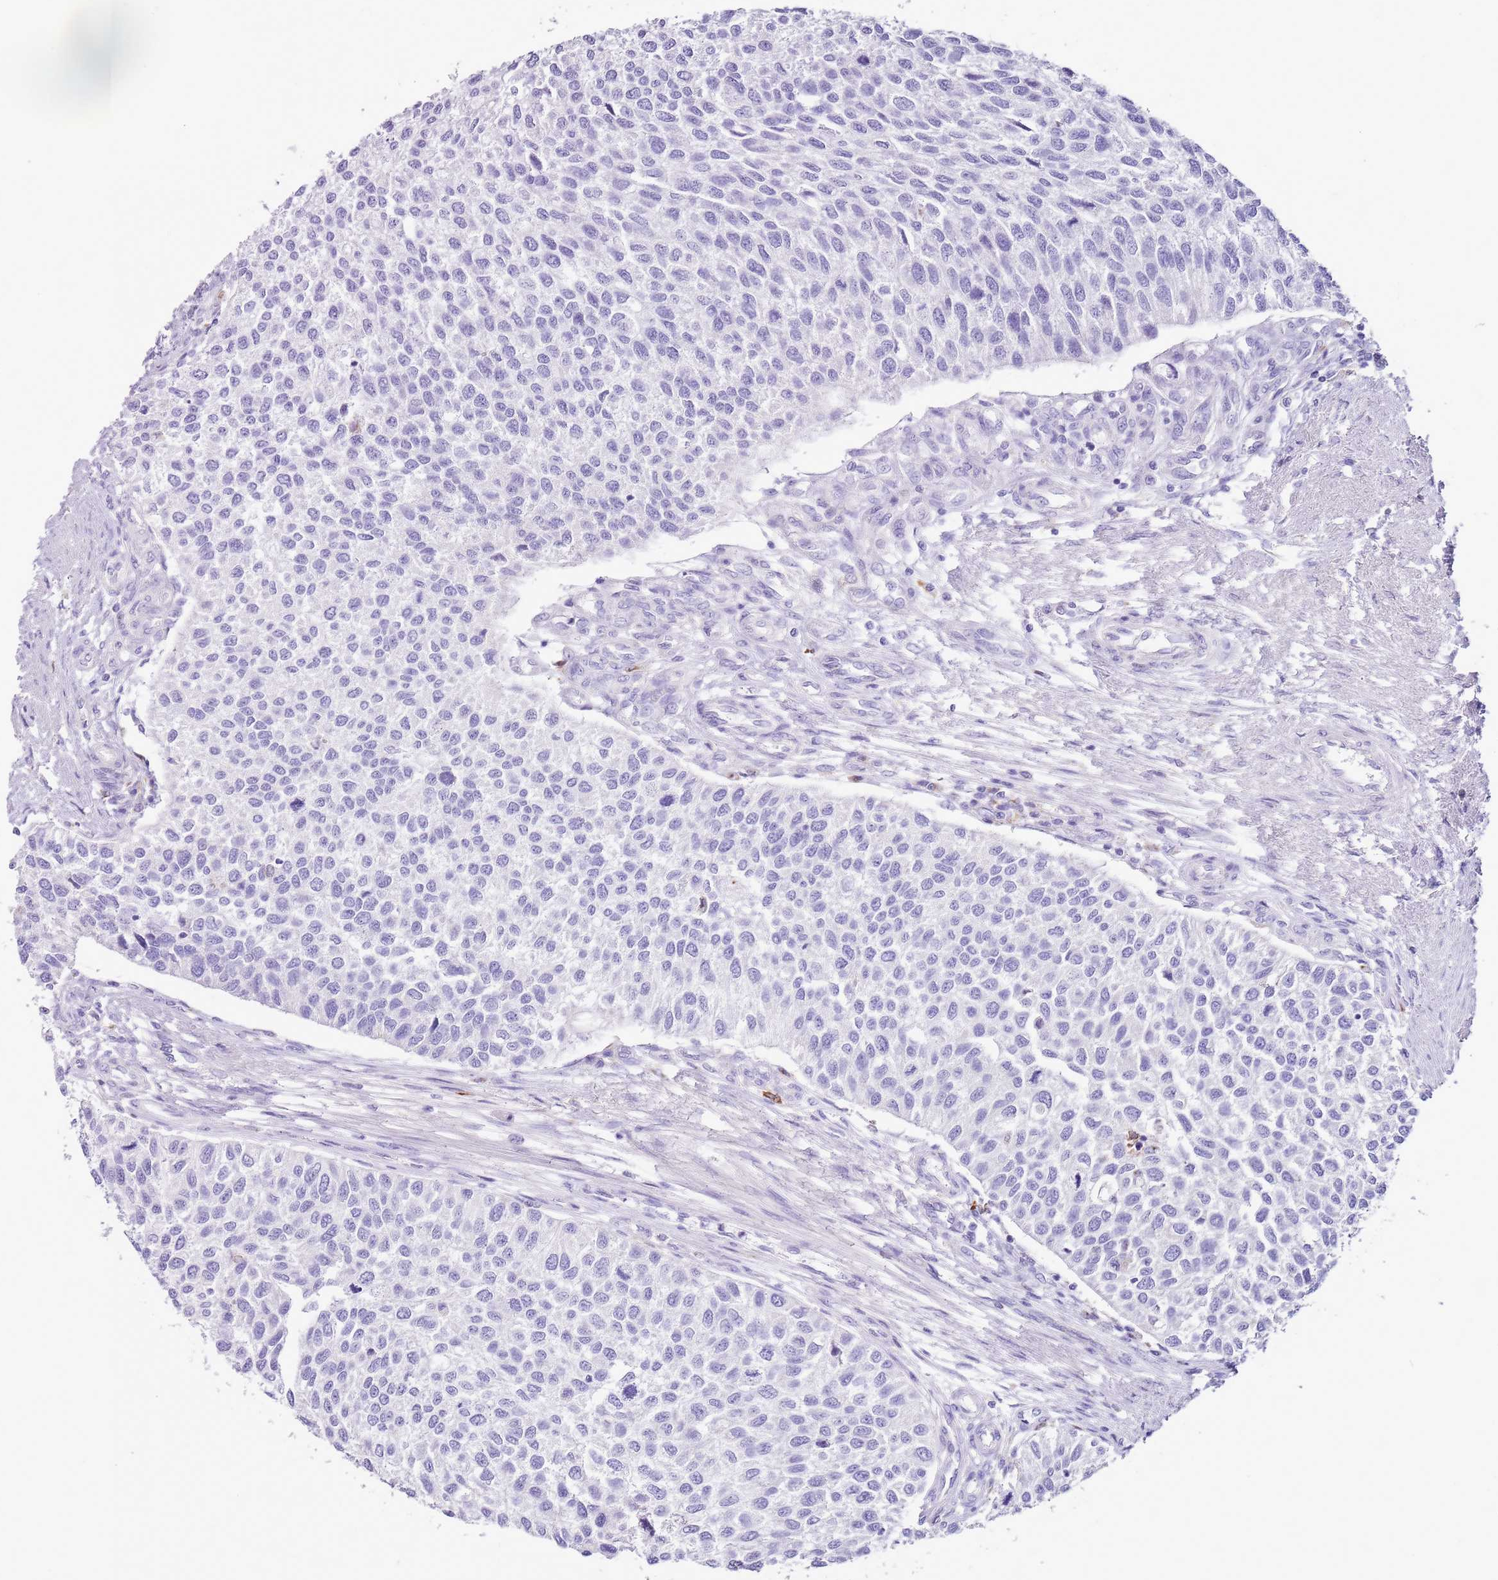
{"staining": {"intensity": "negative", "quantity": "none", "location": "none"}, "tissue": "urothelial cancer", "cell_type": "Tumor cells", "image_type": "cancer", "snomed": [{"axis": "morphology", "description": "Urothelial carcinoma, NOS"}, {"axis": "topography", "description": "Urinary bladder"}], "caption": "There is no significant expression in tumor cells of transitional cell carcinoma.", "gene": "ZNF697", "patient": {"sex": "male", "age": 55}}